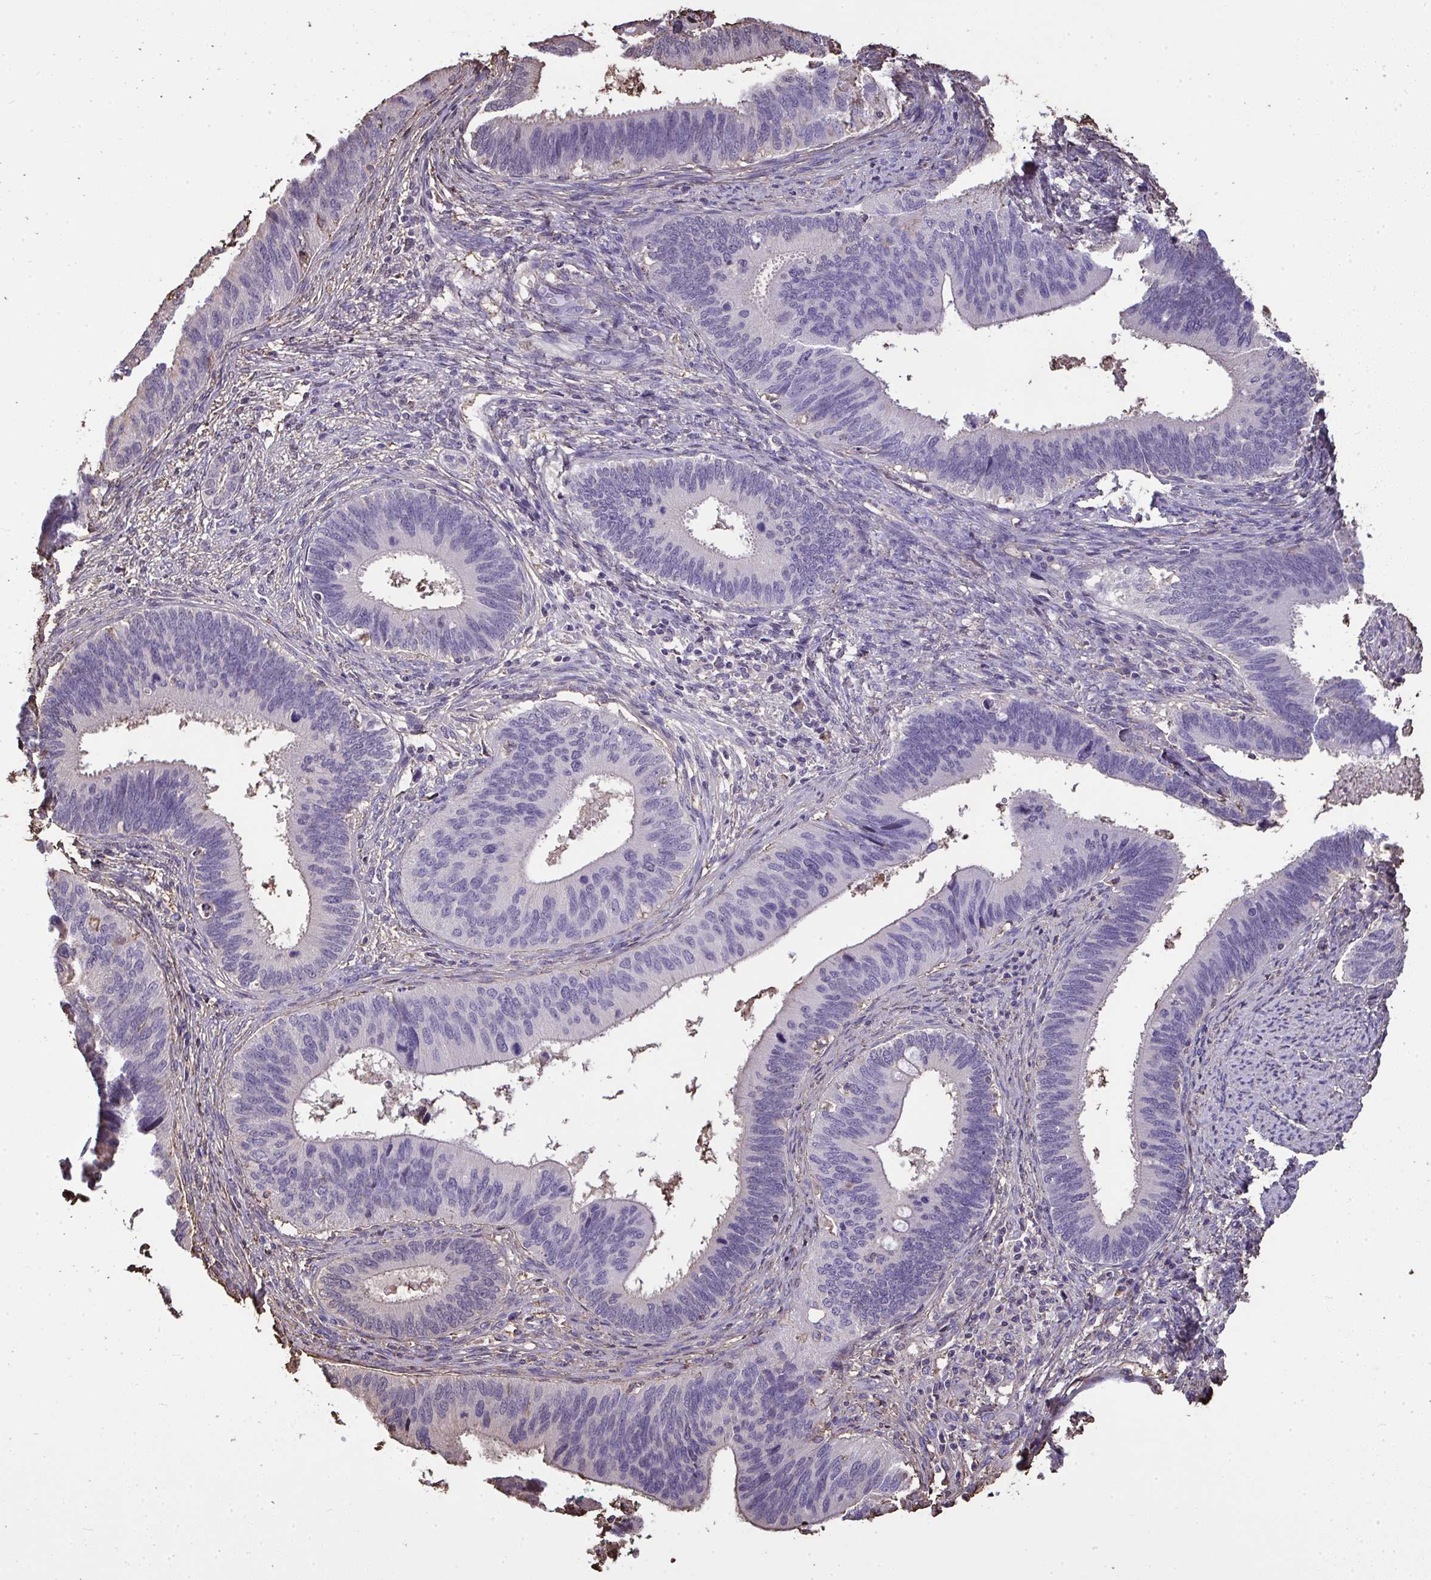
{"staining": {"intensity": "negative", "quantity": "none", "location": "none"}, "tissue": "cervical cancer", "cell_type": "Tumor cells", "image_type": "cancer", "snomed": [{"axis": "morphology", "description": "Adenocarcinoma, NOS"}, {"axis": "topography", "description": "Cervix"}], "caption": "An immunohistochemistry (IHC) photomicrograph of cervical cancer (adenocarcinoma) is shown. There is no staining in tumor cells of cervical cancer (adenocarcinoma).", "gene": "ANXA5", "patient": {"sex": "female", "age": 42}}